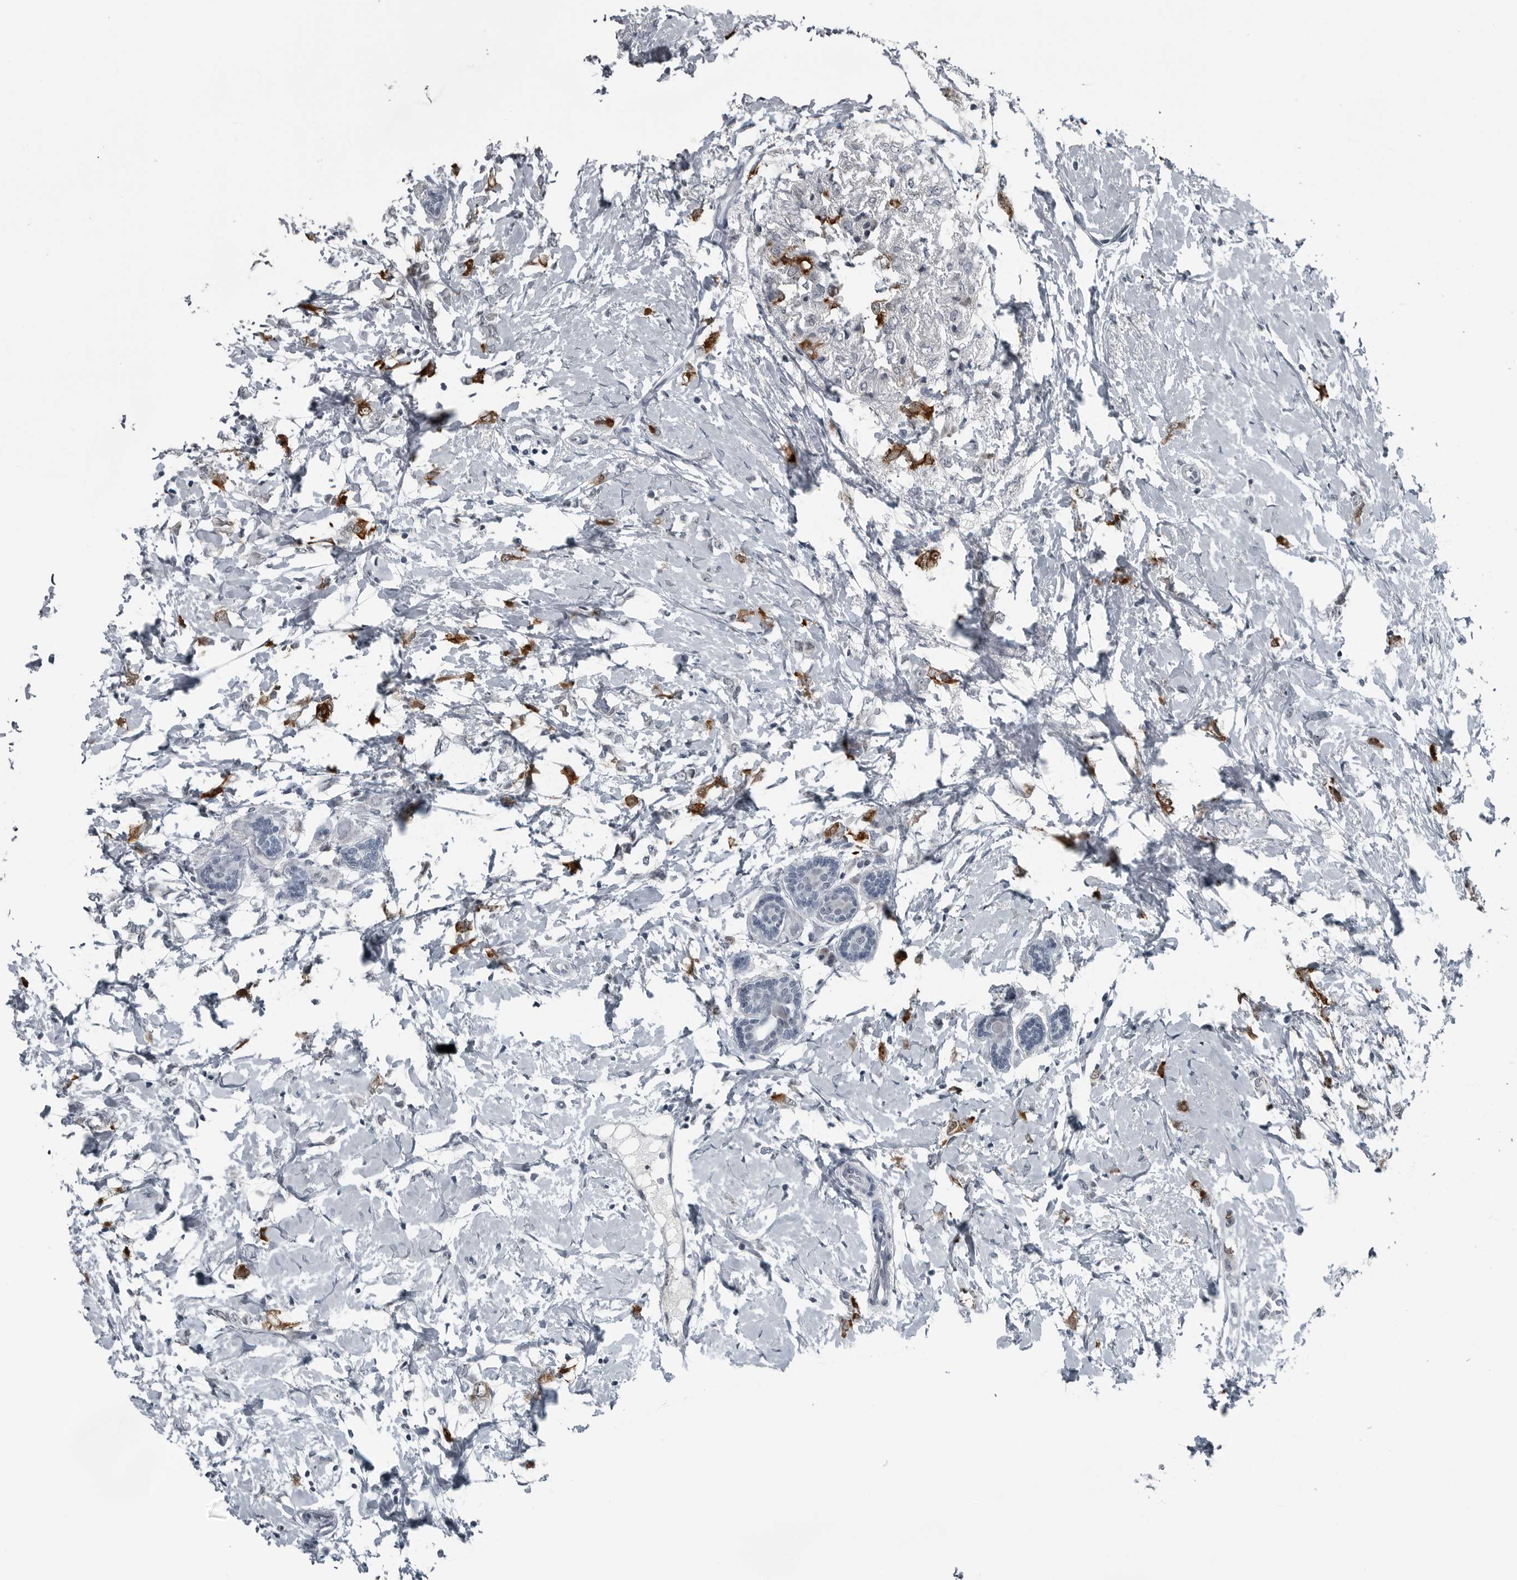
{"staining": {"intensity": "moderate", "quantity": "25%-75%", "location": "cytoplasmic/membranous"}, "tissue": "breast cancer", "cell_type": "Tumor cells", "image_type": "cancer", "snomed": [{"axis": "morphology", "description": "Normal tissue, NOS"}, {"axis": "morphology", "description": "Lobular carcinoma"}, {"axis": "topography", "description": "Breast"}], "caption": "IHC of human lobular carcinoma (breast) exhibits medium levels of moderate cytoplasmic/membranous expression in about 25%-75% of tumor cells. (DAB IHC with brightfield microscopy, high magnification).", "gene": "DNAAF11", "patient": {"sex": "female", "age": 47}}